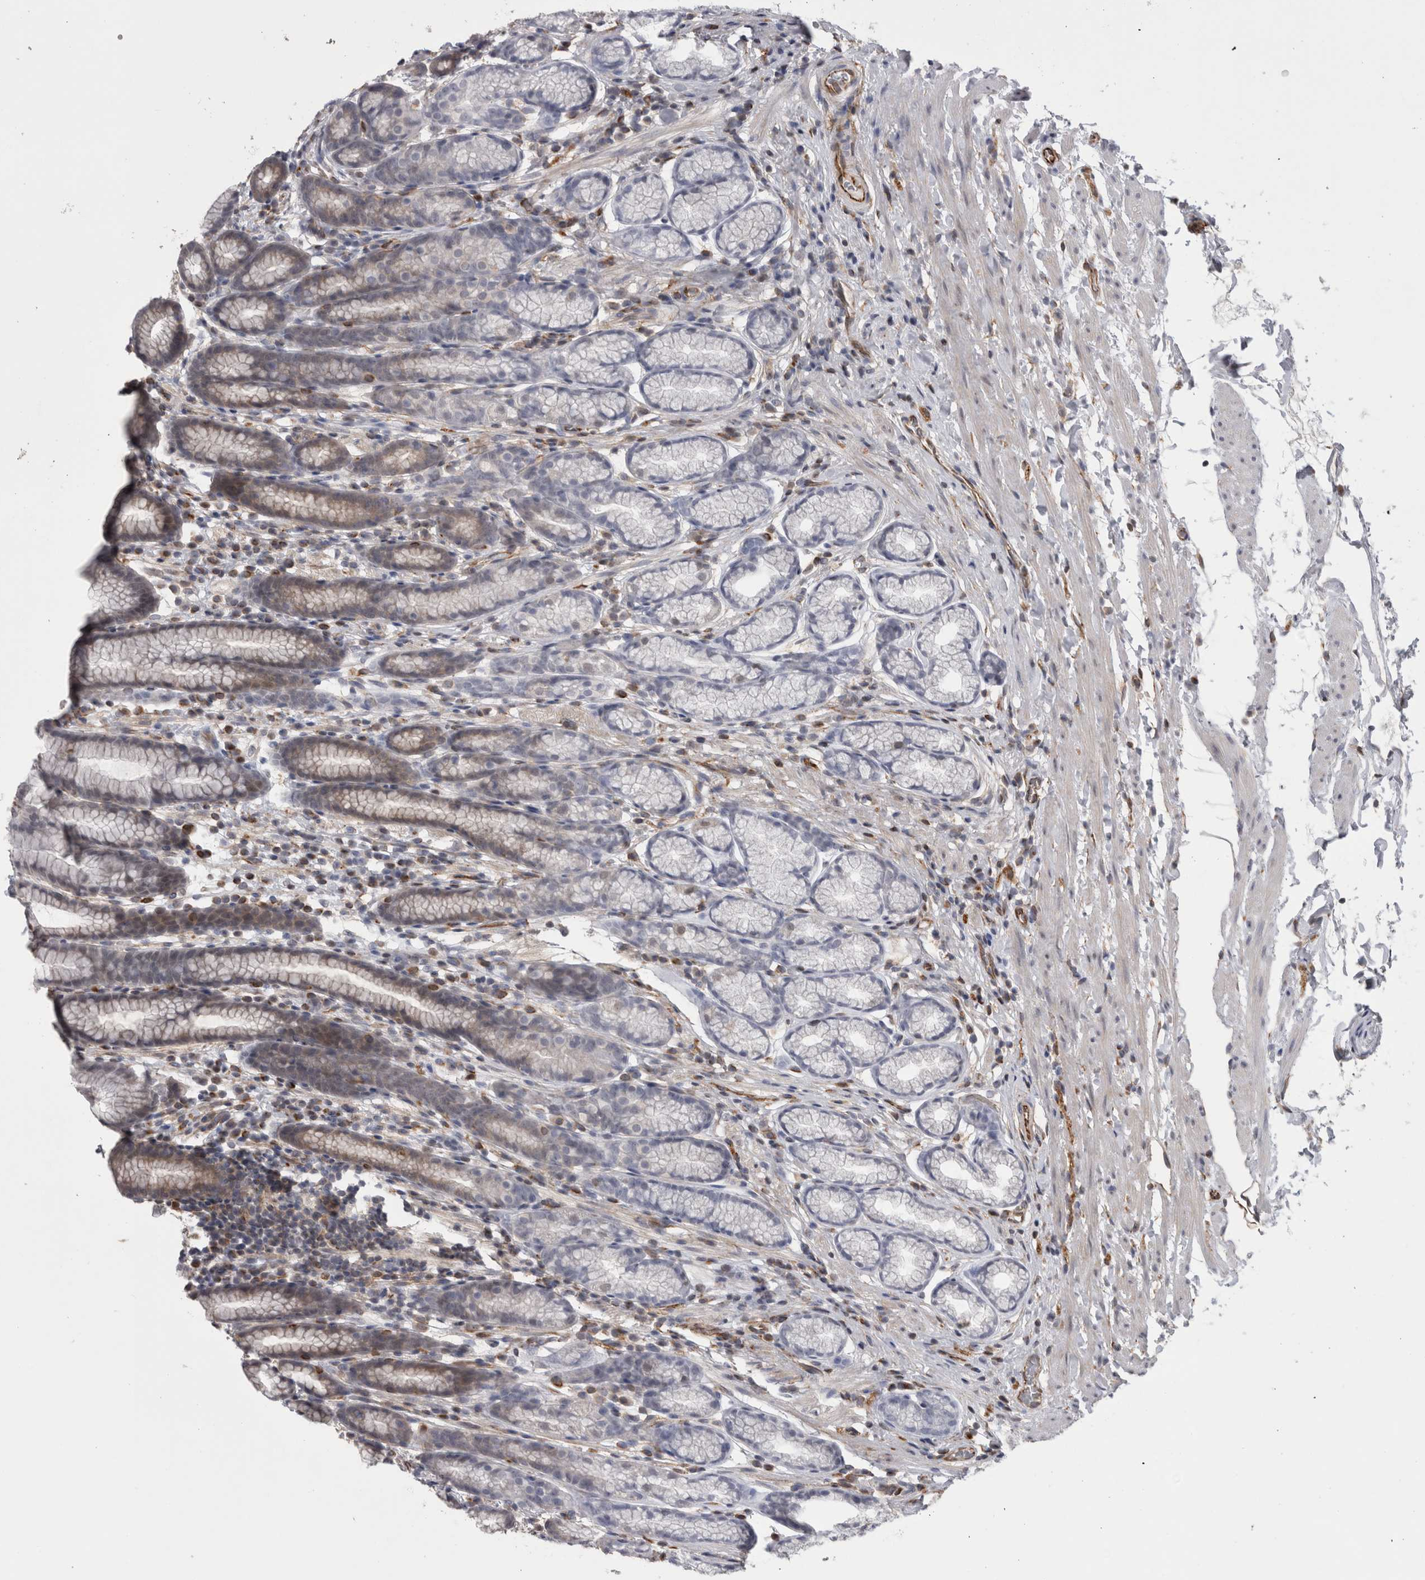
{"staining": {"intensity": "weak", "quantity": "<25%", "location": "cytoplasmic/membranous"}, "tissue": "stomach", "cell_type": "Glandular cells", "image_type": "normal", "snomed": [{"axis": "morphology", "description": "Normal tissue, NOS"}, {"axis": "topography", "description": "Stomach"}], "caption": "An immunohistochemistry (IHC) micrograph of benign stomach is shown. There is no staining in glandular cells of stomach.", "gene": "ACOT7", "patient": {"sex": "male", "age": 42}}